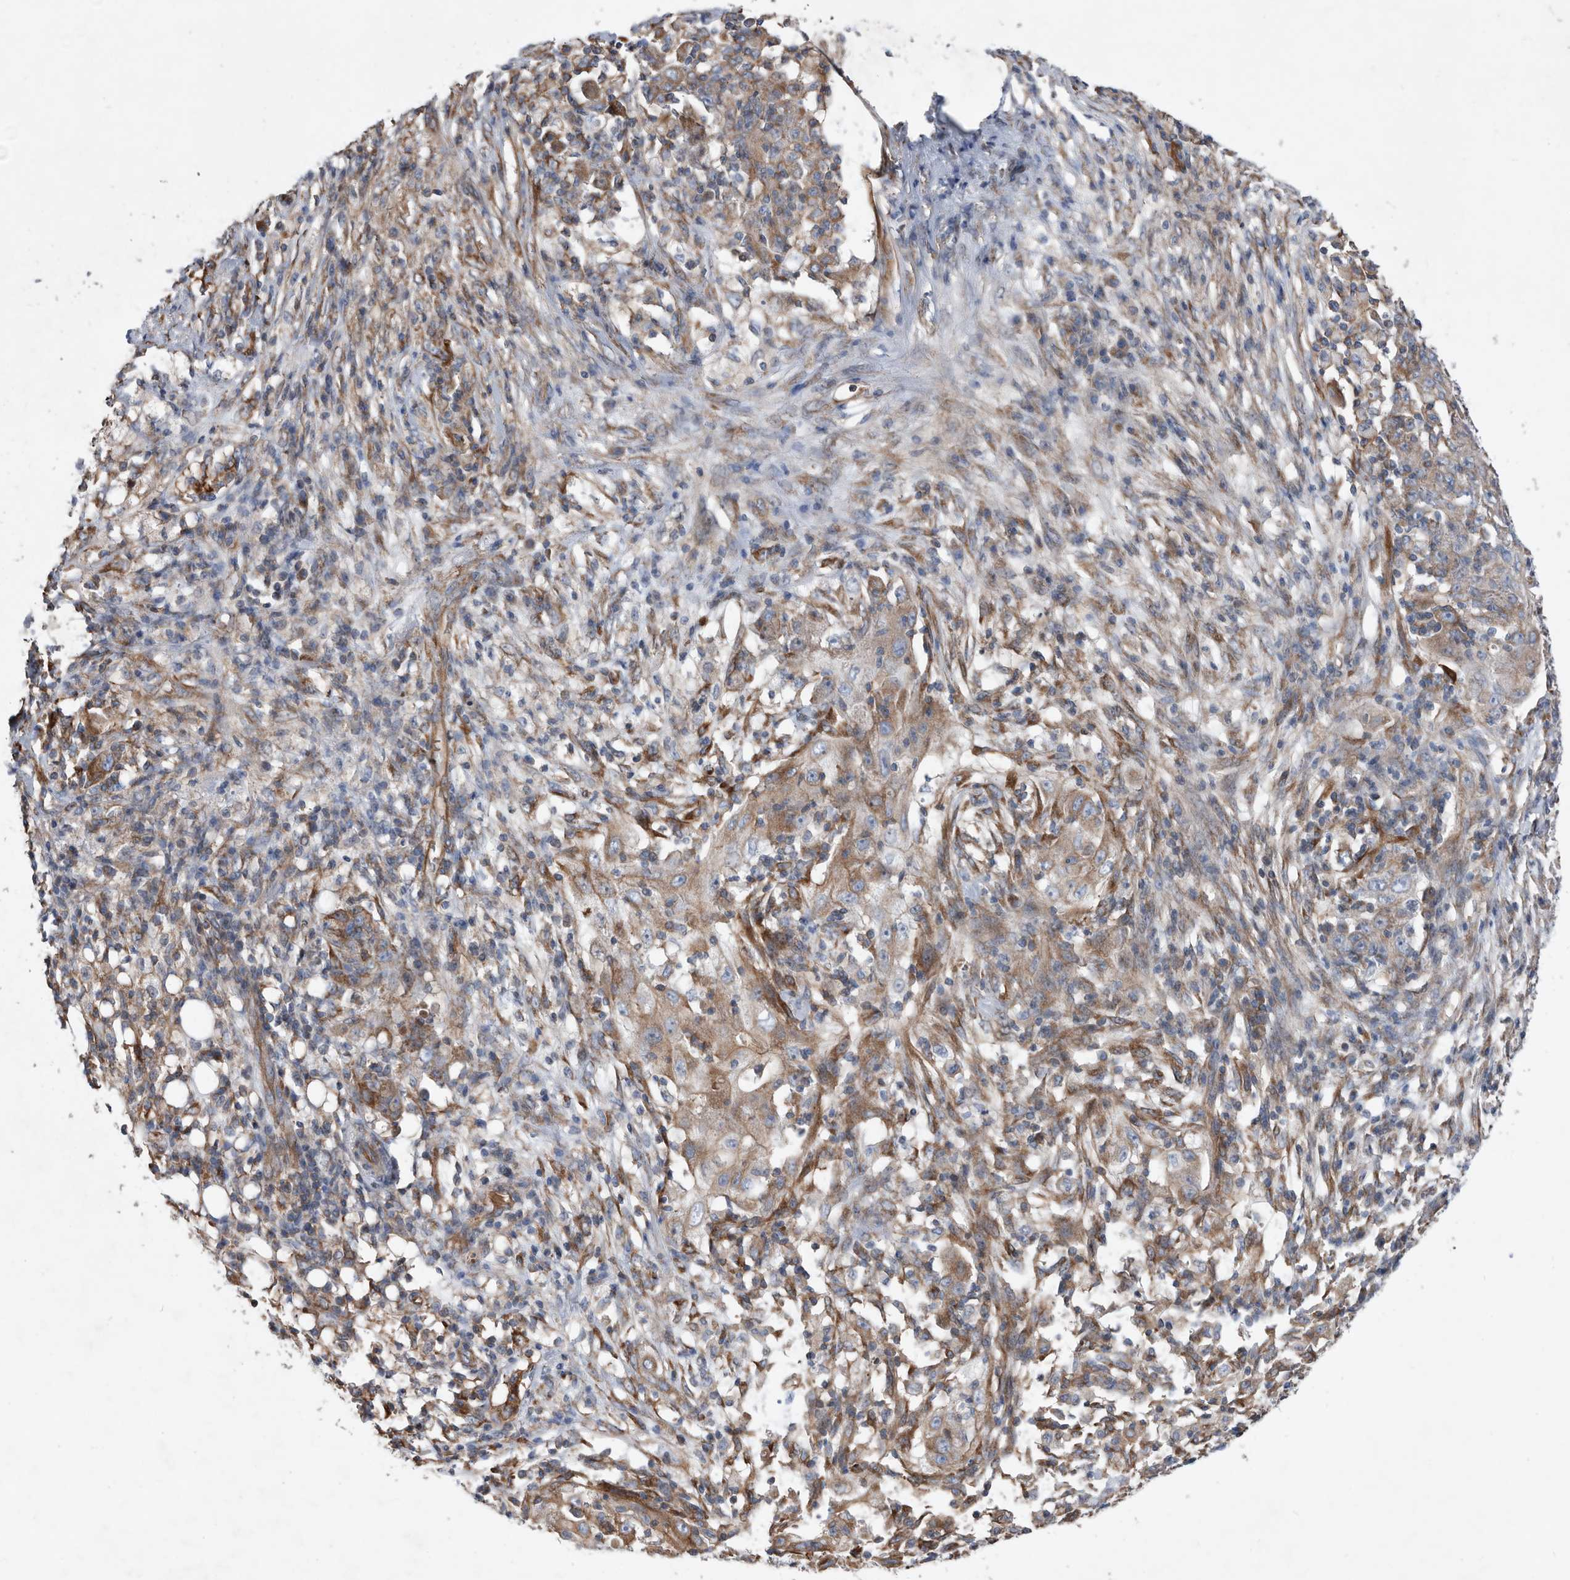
{"staining": {"intensity": "moderate", "quantity": ">75%", "location": "cytoplasmic/membranous"}, "tissue": "ovarian cancer", "cell_type": "Tumor cells", "image_type": "cancer", "snomed": [{"axis": "morphology", "description": "Carcinoma, endometroid"}, {"axis": "topography", "description": "Ovary"}], "caption": "Ovarian endometroid carcinoma stained for a protein displays moderate cytoplasmic/membranous positivity in tumor cells. (brown staining indicates protein expression, while blue staining denotes nuclei).", "gene": "ATP13A3", "patient": {"sex": "female", "age": 42}}